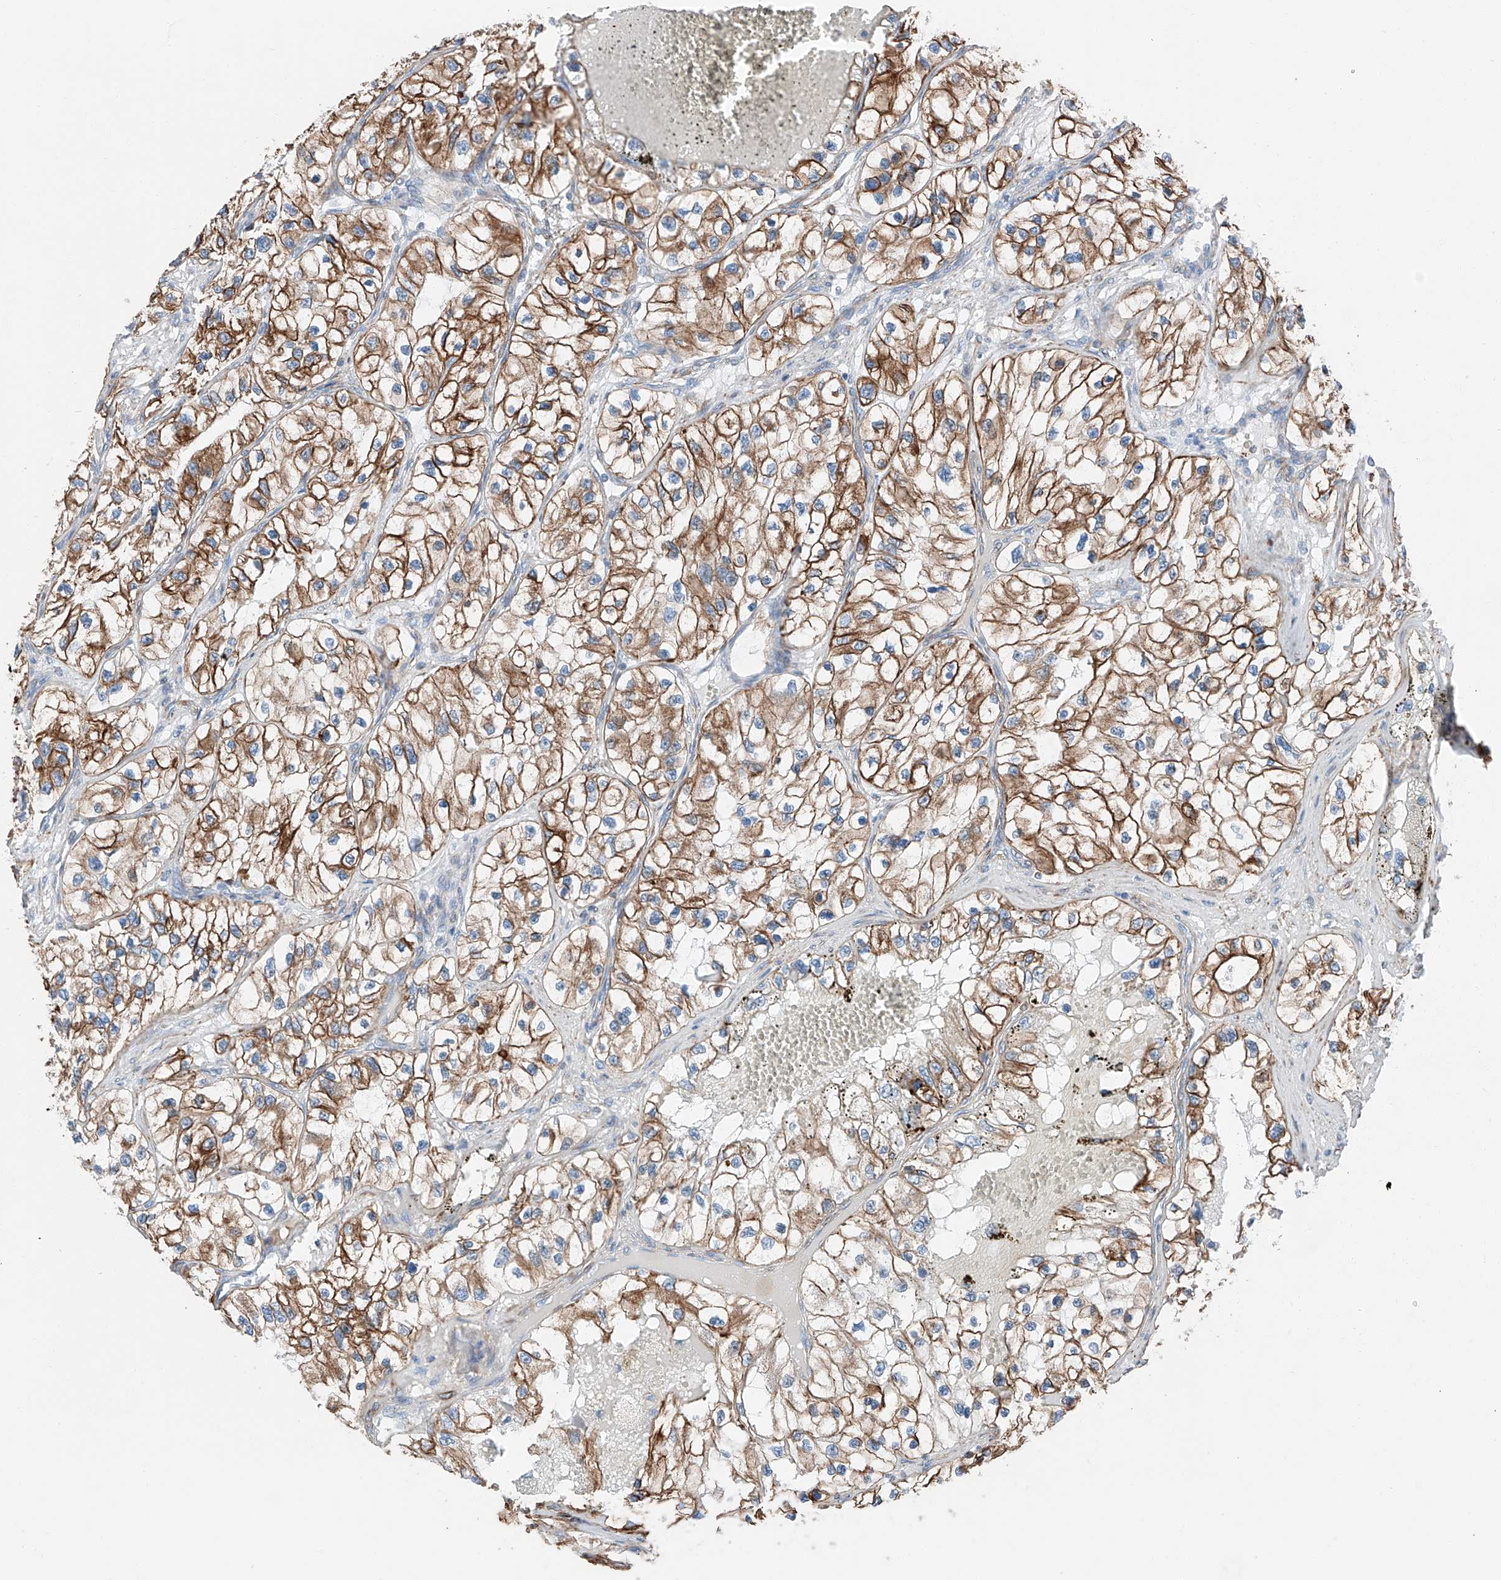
{"staining": {"intensity": "moderate", "quantity": ">75%", "location": "cytoplasmic/membranous"}, "tissue": "renal cancer", "cell_type": "Tumor cells", "image_type": "cancer", "snomed": [{"axis": "morphology", "description": "Adenocarcinoma, NOS"}, {"axis": "topography", "description": "Kidney"}], "caption": "Immunohistochemistry staining of renal cancer, which shows medium levels of moderate cytoplasmic/membranous positivity in approximately >75% of tumor cells indicating moderate cytoplasmic/membranous protein expression. The staining was performed using DAB (3,3'-diaminobenzidine) (brown) for protein detection and nuclei were counterstained in hematoxylin (blue).", "gene": "ZNF804A", "patient": {"sex": "female", "age": 57}}